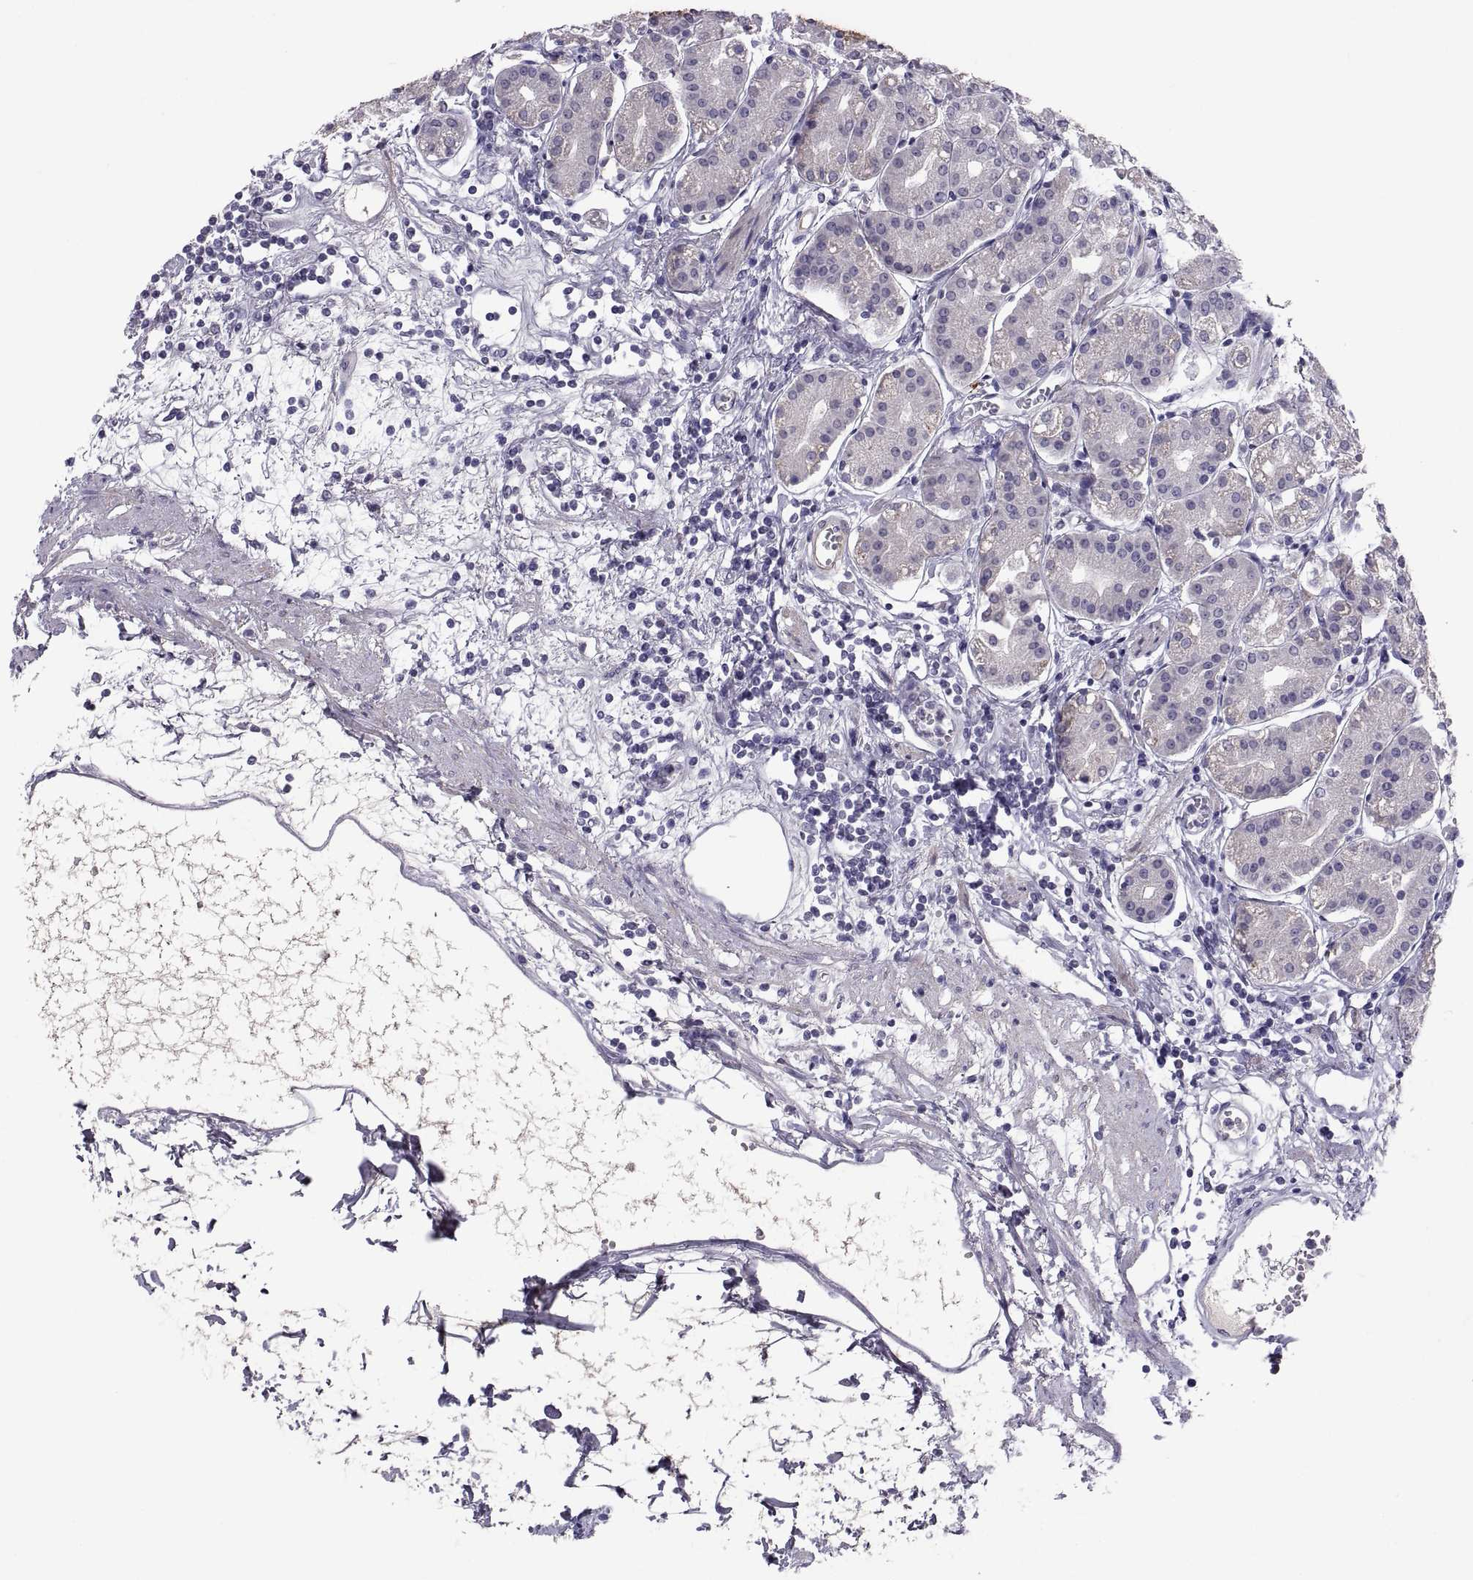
{"staining": {"intensity": "negative", "quantity": "none", "location": "none"}, "tissue": "stomach", "cell_type": "Glandular cells", "image_type": "normal", "snomed": [{"axis": "morphology", "description": "Normal tissue, NOS"}, {"axis": "topography", "description": "Skeletal muscle"}, {"axis": "topography", "description": "Stomach"}], "caption": "IHC micrograph of normal stomach: human stomach stained with DAB displays no significant protein positivity in glandular cells.", "gene": "IGSF1", "patient": {"sex": "female", "age": 57}}